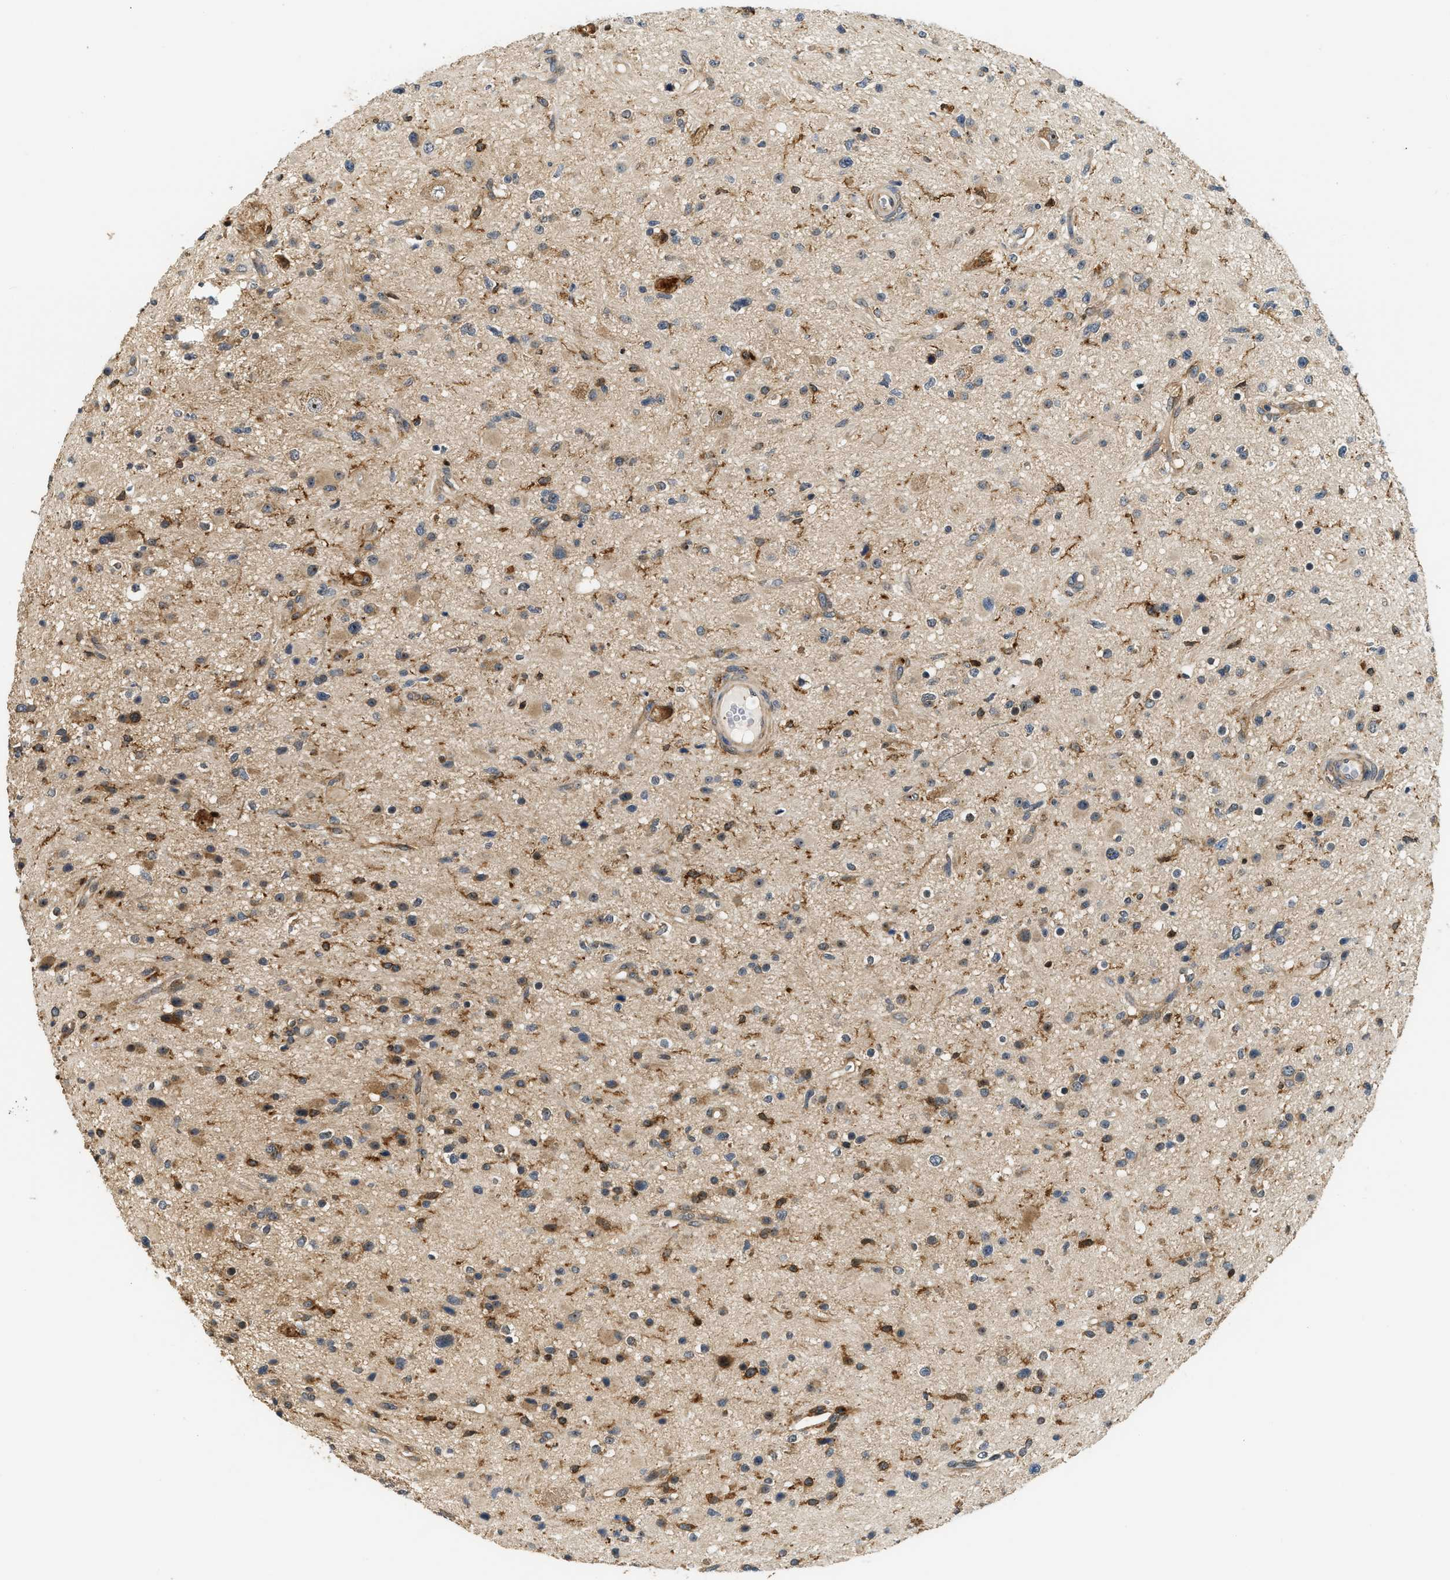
{"staining": {"intensity": "weak", "quantity": ">75%", "location": "cytoplasmic/membranous"}, "tissue": "glioma", "cell_type": "Tumor cells", "image_type": "cancer", "snomed": [{"axis": "morphology", "description": "Glioma, malignant, High grade"}, {"axis": "topography", "description": "Brain"}], "caption": "Human glioma stained with a protein marker reveals weak staining in tumor cells.", "gene": "SNX5", "patient": {"sex": "male", "age": 33}}